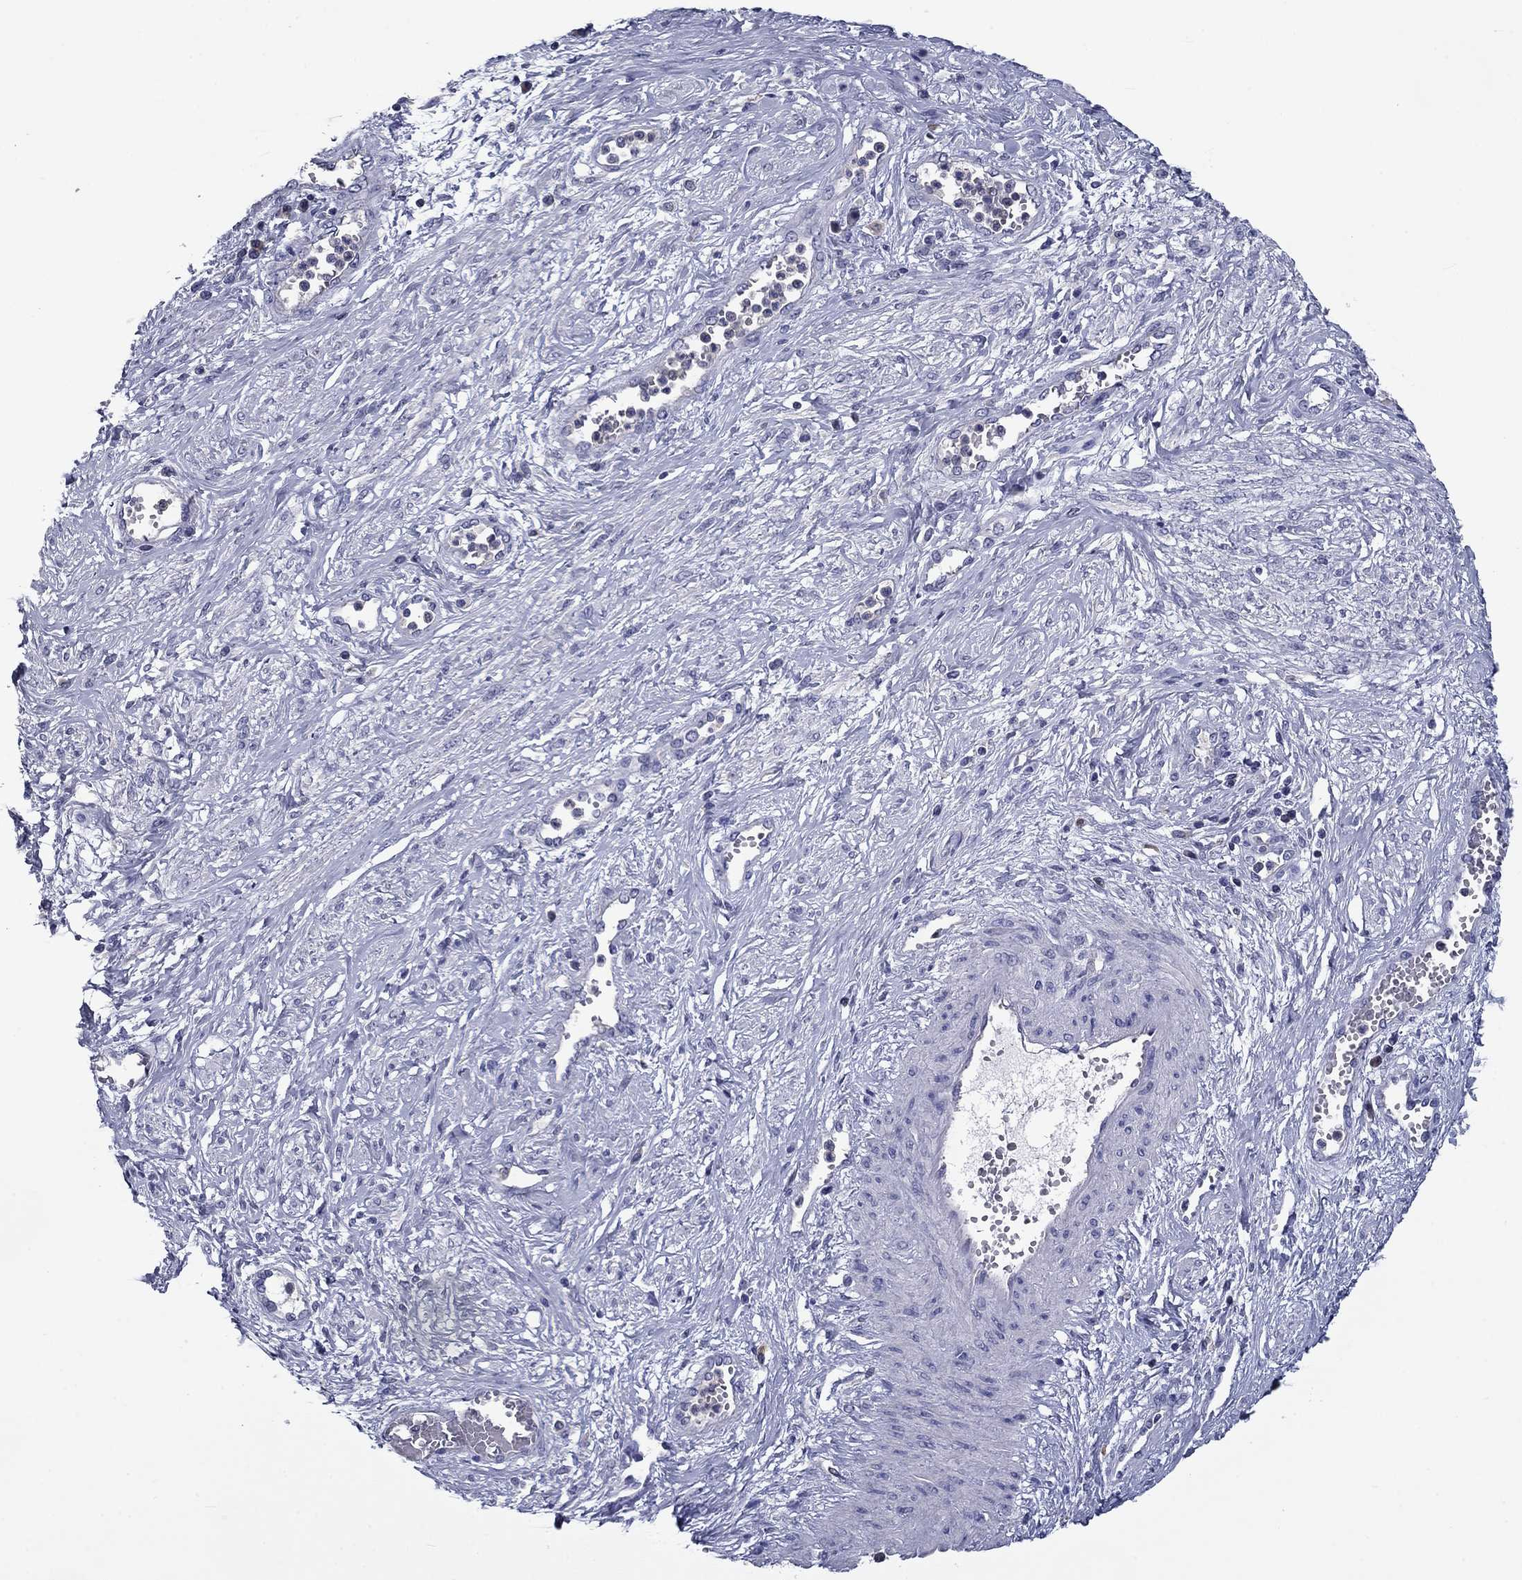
{"staining": {"intensity": "negative", "quantity": "none", "location": "none"}, "tissue": "cervical cancer", "cell_type": "Tumor cells", "image_type": "cancer", "snomed": [{"axis": "morphology", "description": "Squamous cell carcinoma, NOS"}, {"axis": "topography", "description": "Cervix"}], "caption": "Immunohistochemistry histopathology image of human cervical cancer stained for a protein (brown), which shows no expression in tumor cells. (DAB IHC, high magnification).", "gene": "POU2F2", "patient": {"sex": "female", "age": 34}}